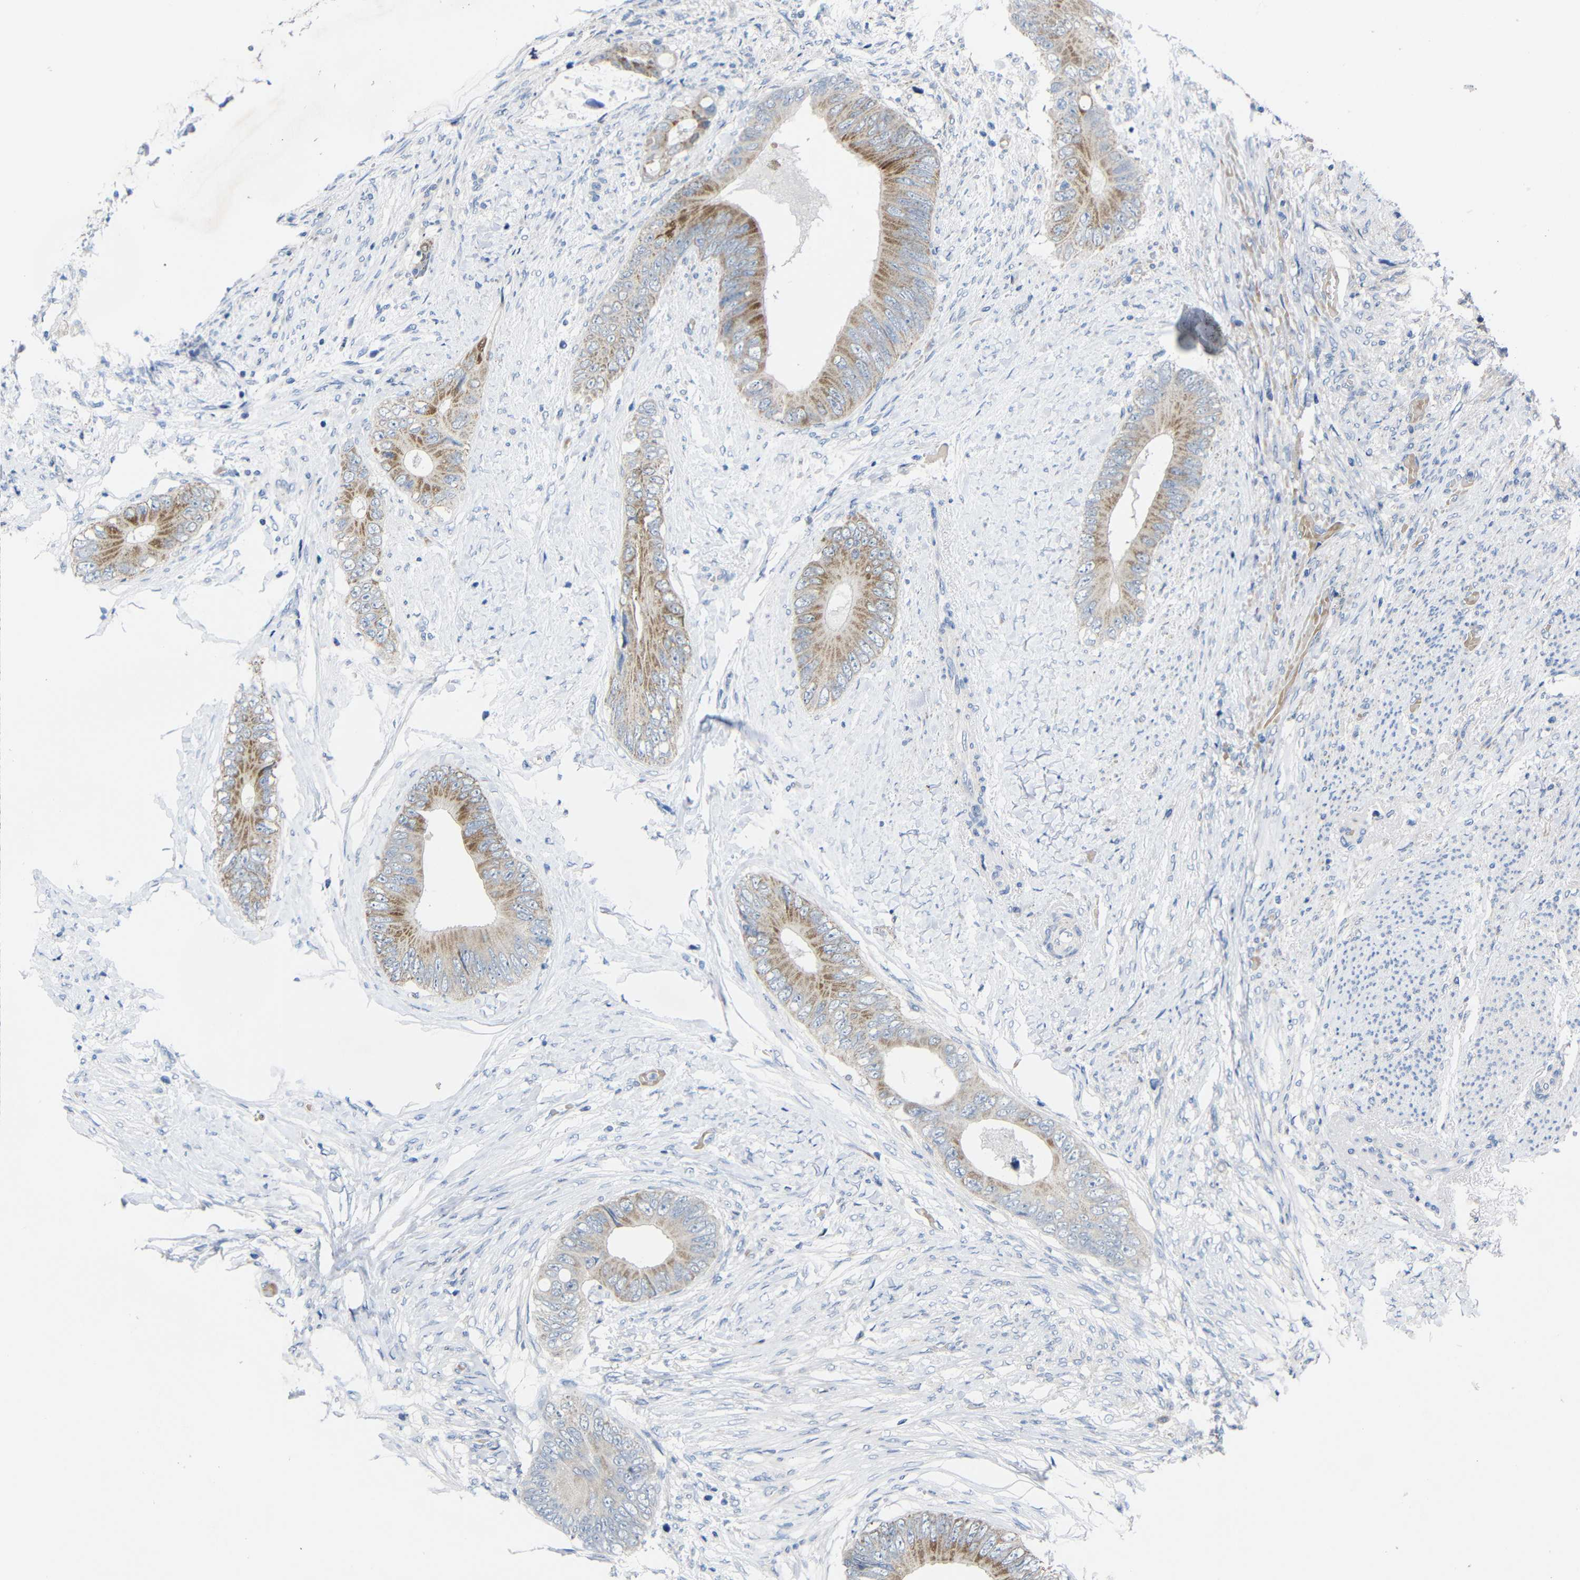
{"staining": {"intensity": "moderate", "quantity": ">75%", "location": "cytoplasmic/membranous"}, "tissue": "colorectal cancer", "cell_type": "Tumor cells", "image_type": "cancer", "snomed": [{"axis": "morphology", "description": "Normal tissue, NOS"}, {"axis": "morphology", "description": "Adenocarcinoma, NOS"}, {"axis": "topography", "description": "Rectum"}, {"axis": "topography", "description": "Peripheral nerve tissue"}], "caption": "DAB (3,3'-diaminobenzidine) immunohistochemical staining of colorectal adenocarcinoma demonstrates moderate cytoplasmic/membranous protein positivity in about >75% of tumor cells. (IHC, brightfield microscopy, high magnification).", "gene": "CMTM1", "patient": {"sex": "female", "age": 77}}